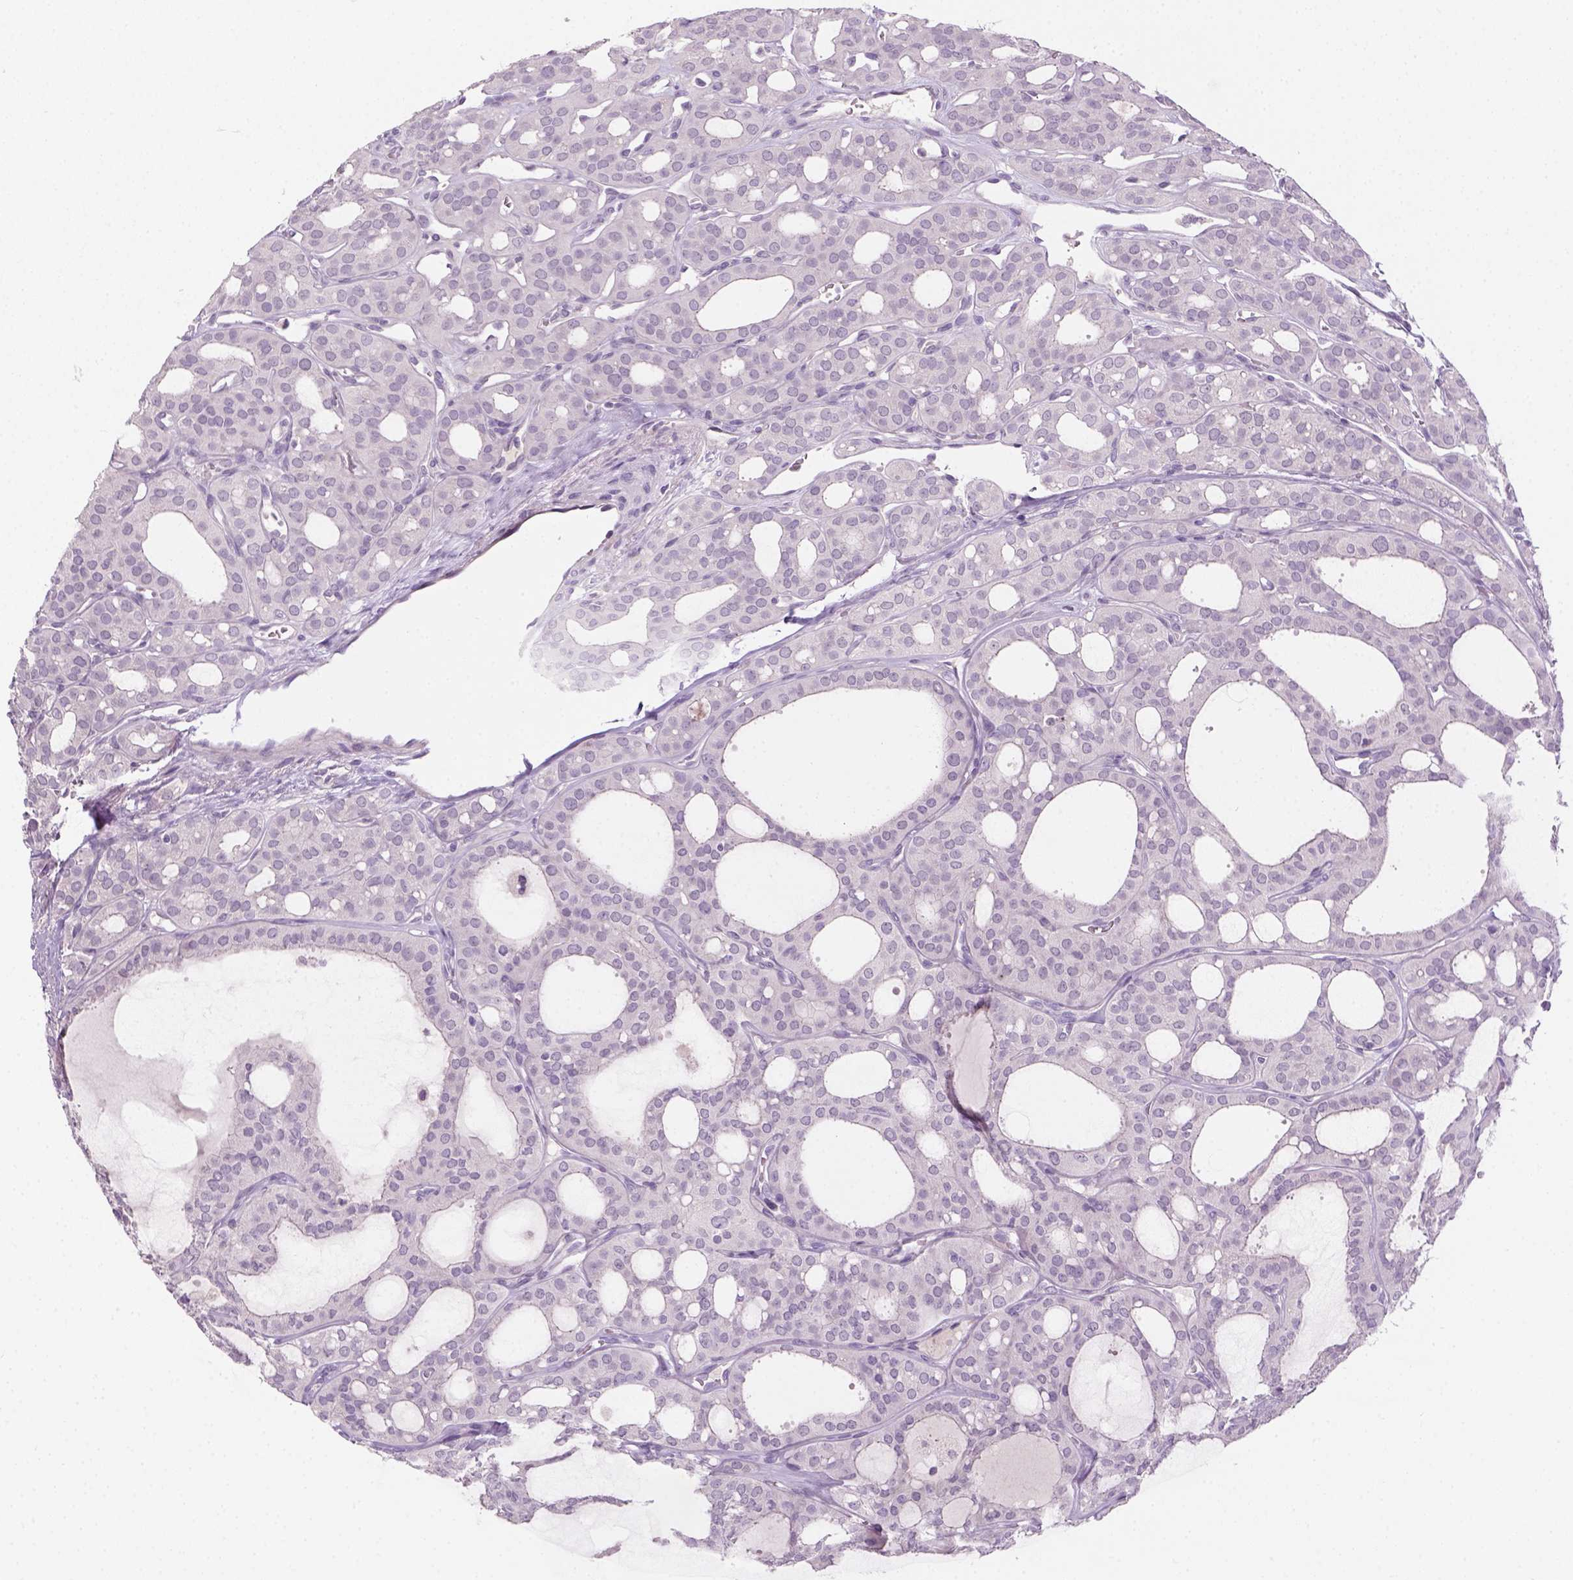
{"staining": {"intensity": "negative", "quantity": "none", "location": "none"}, "tissue": "thyroid cancer", "cell_type": "Tumor cells", "image_type": "cancer", "snomed": [{"axis": "morphology", "description": "Follicular adenoma carcinoma, NOS"}, {"axis": "topography", "description": "Thyroid gland"}], "caption": "Immunohistochemical staining of human thyroid cancer demonstrates no significant positivity in tumor cells. The staining is performed using DAB (3,3'-diaminobenzidine) brown chromogen with nuclei counter-stained in using hematoxylin.", "gene": "GFI1B", "patient": {"sex": "male", "age": 75}}